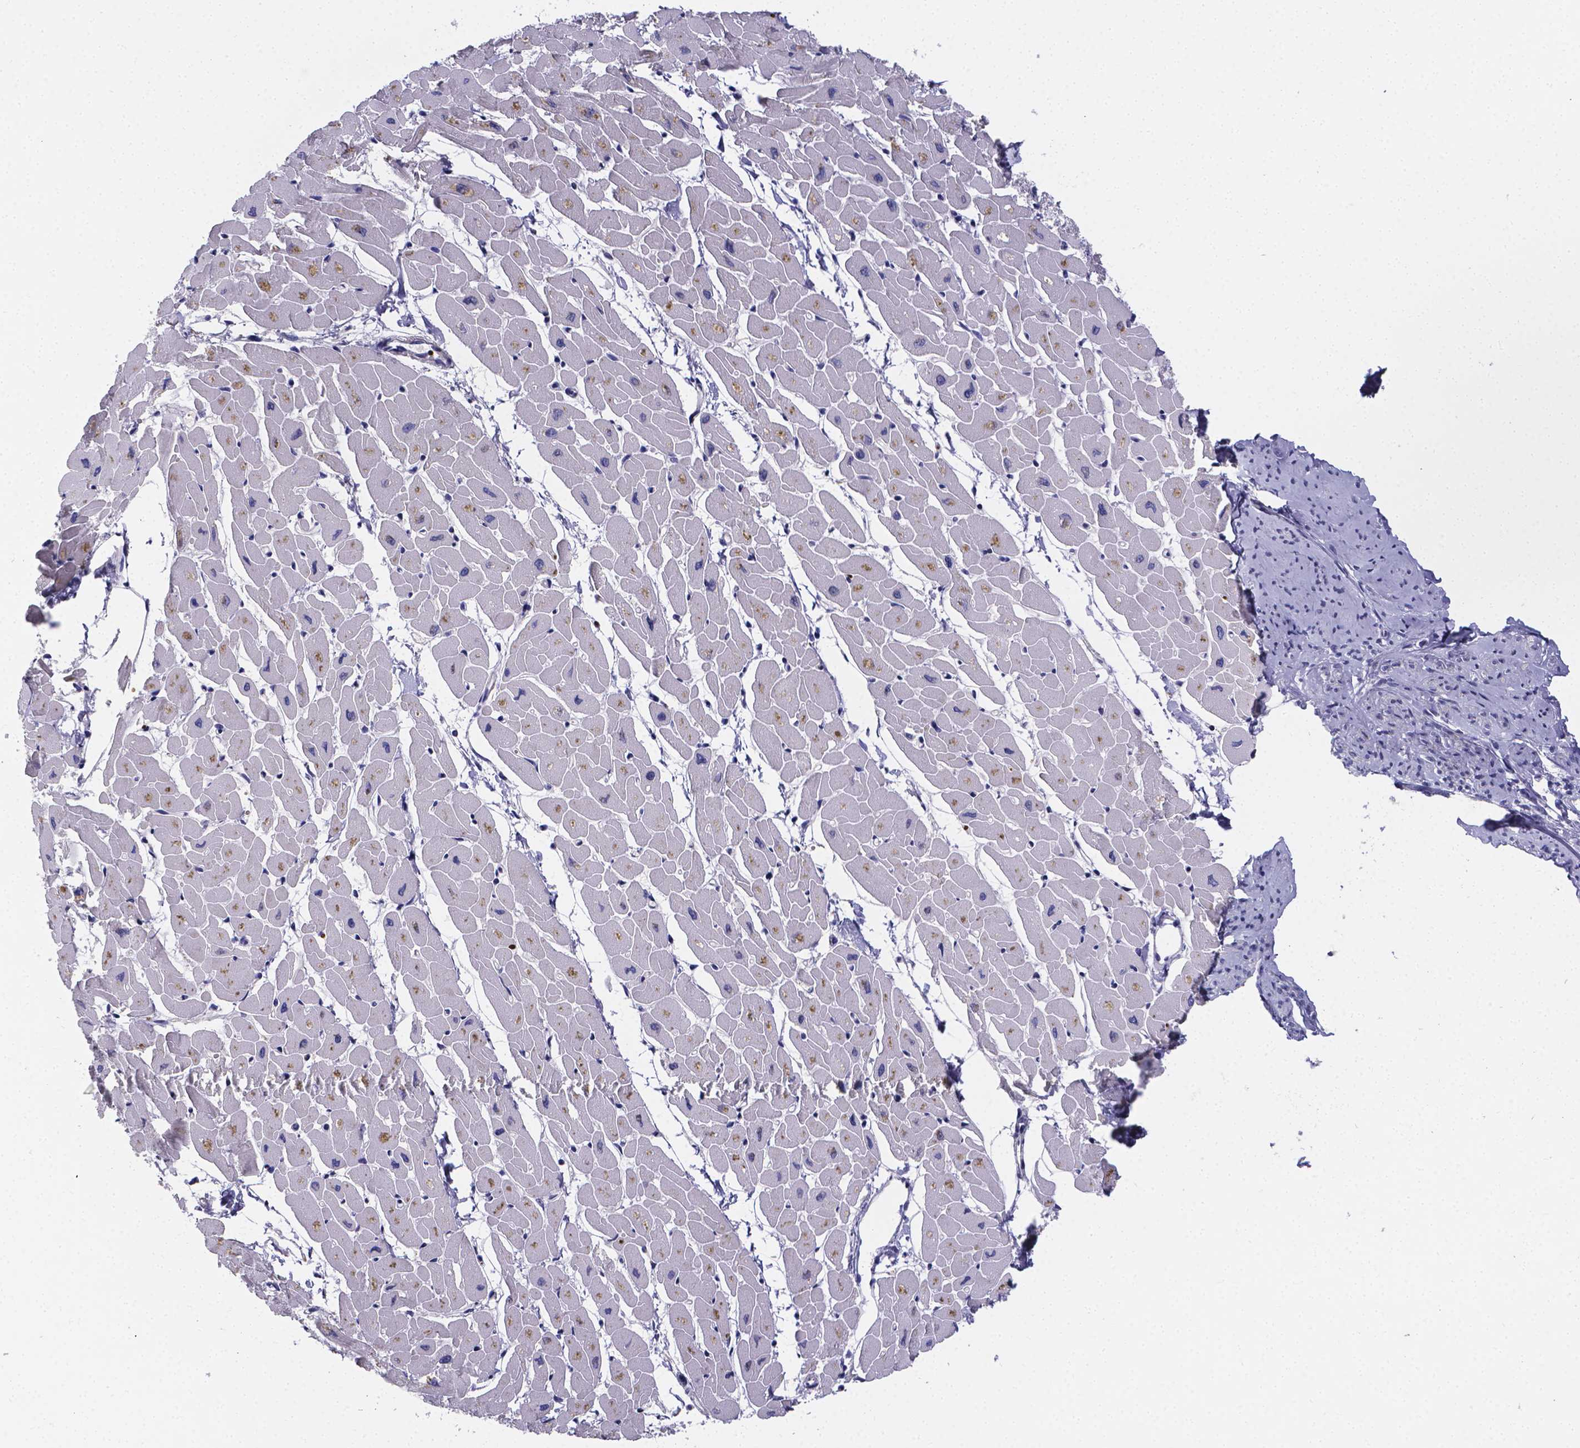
{"staining": {"intensity": "moderate", "quantity": "<25%", "location": "cytoplasmic/membranous"}, "tissue": "heart muscle", "cell_type": "Cardiomyocytes", "image_type": "normal", "snomed": [{"axis": "morphology", "description": "Normal tissue, NOS"}, {"axis": "topography", "description": "Heart"}], "caption": "DAB (3,3'-diaminobenzidine) immunohistochemical staining of unremarkable human heart muscle demonstrates moderate cytoplasmic/membranous protein staining in approximately <25% of cardiomyocytes.", "gene": "GABRA3", "patient": {"sex": "male", "age": 57}}